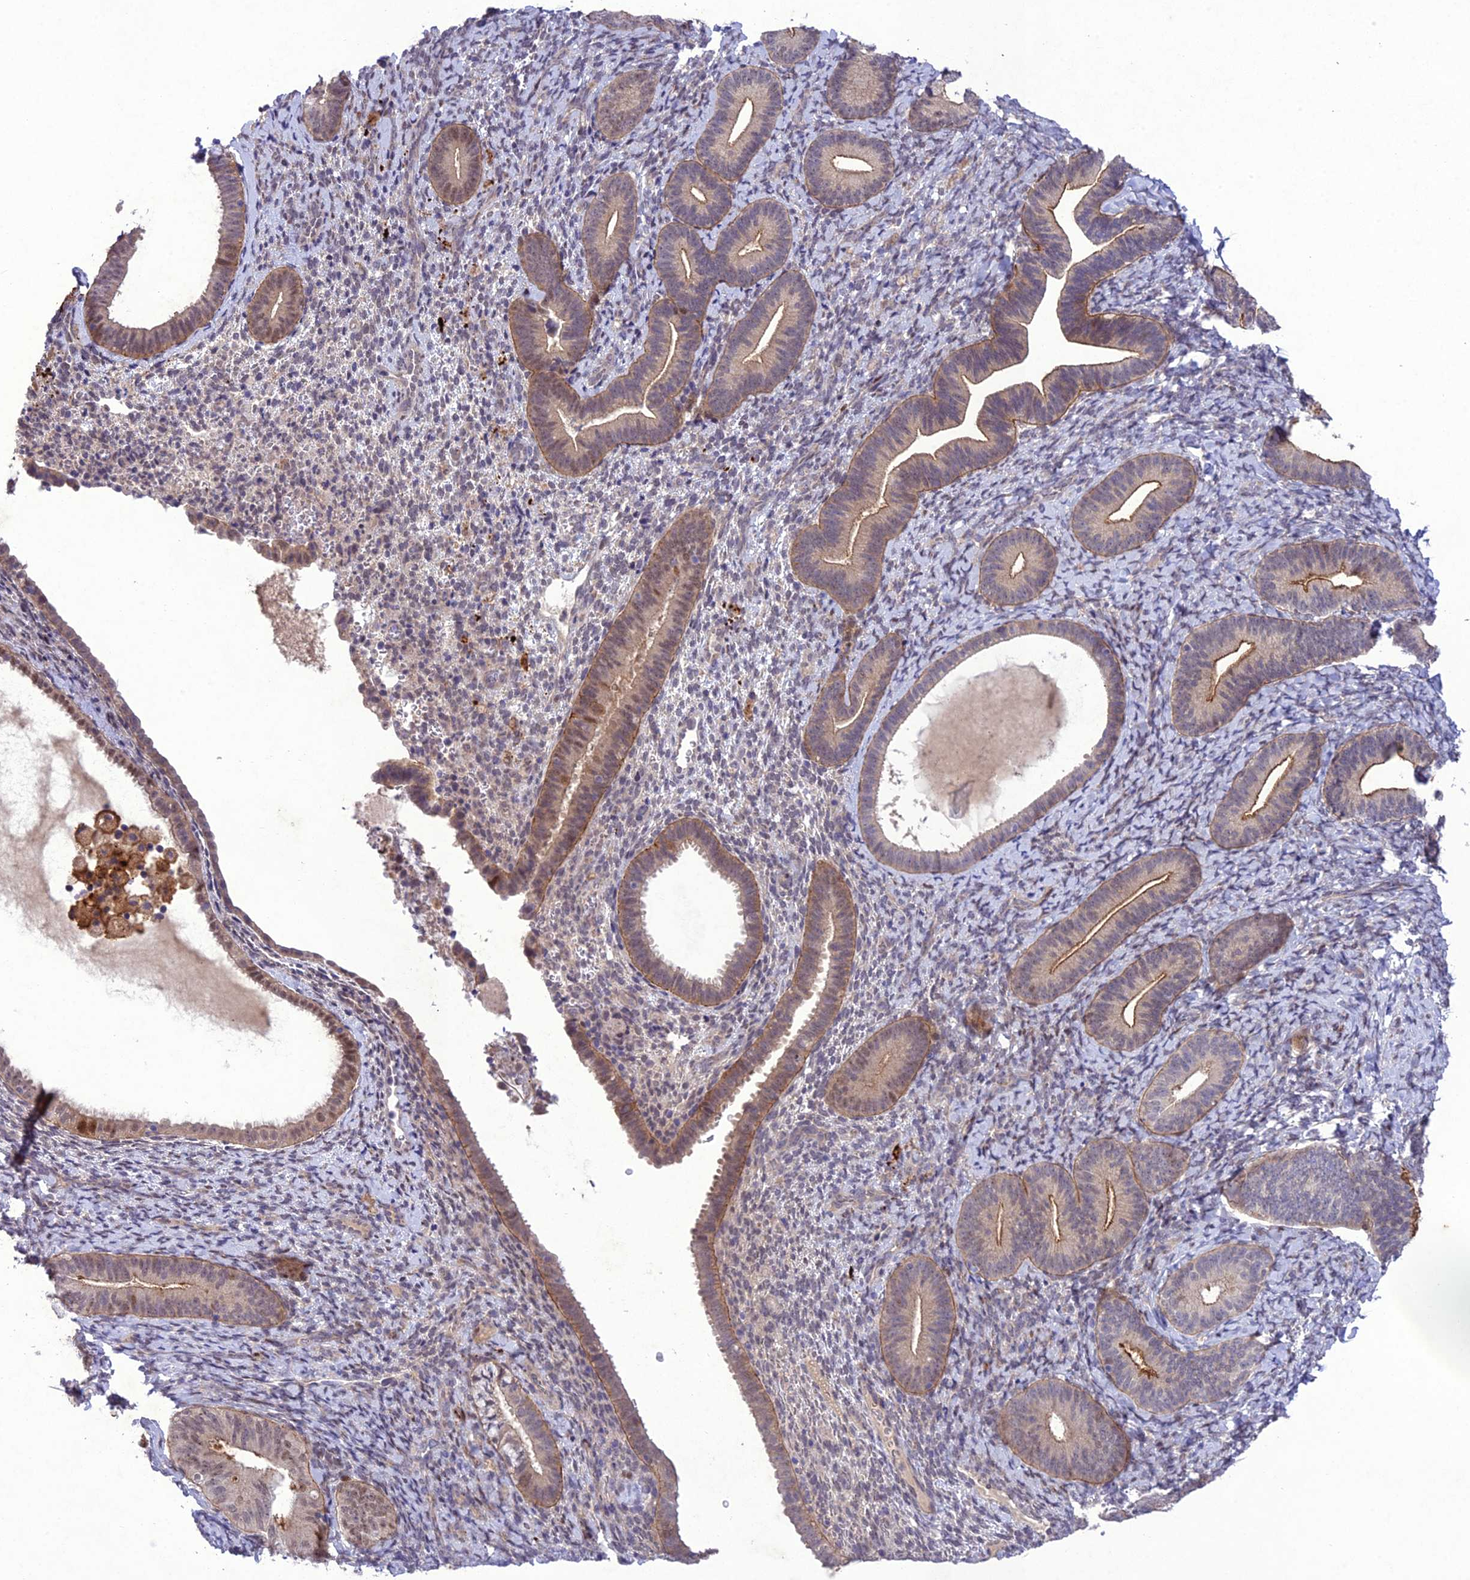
{"staining": {"intensity": "weak", "quantity": "<25%", "location": "cytoplasmic/membranous"}, "tissue": "endometrium", "cell_type": "Cells in endometrial stroma", "image_type": "normal", "snomed": [{"axis": "morphology", "description": "Normal tissue, NOS"}, {"axis": "topography", "description": "Endometrium"}], "caption": "The histopathology image exhibits no significant positivity in cells in endometrial stroma of endometrium.", "gene": "ANKRD52", "patient": {"sex": "female", "age": 65}}